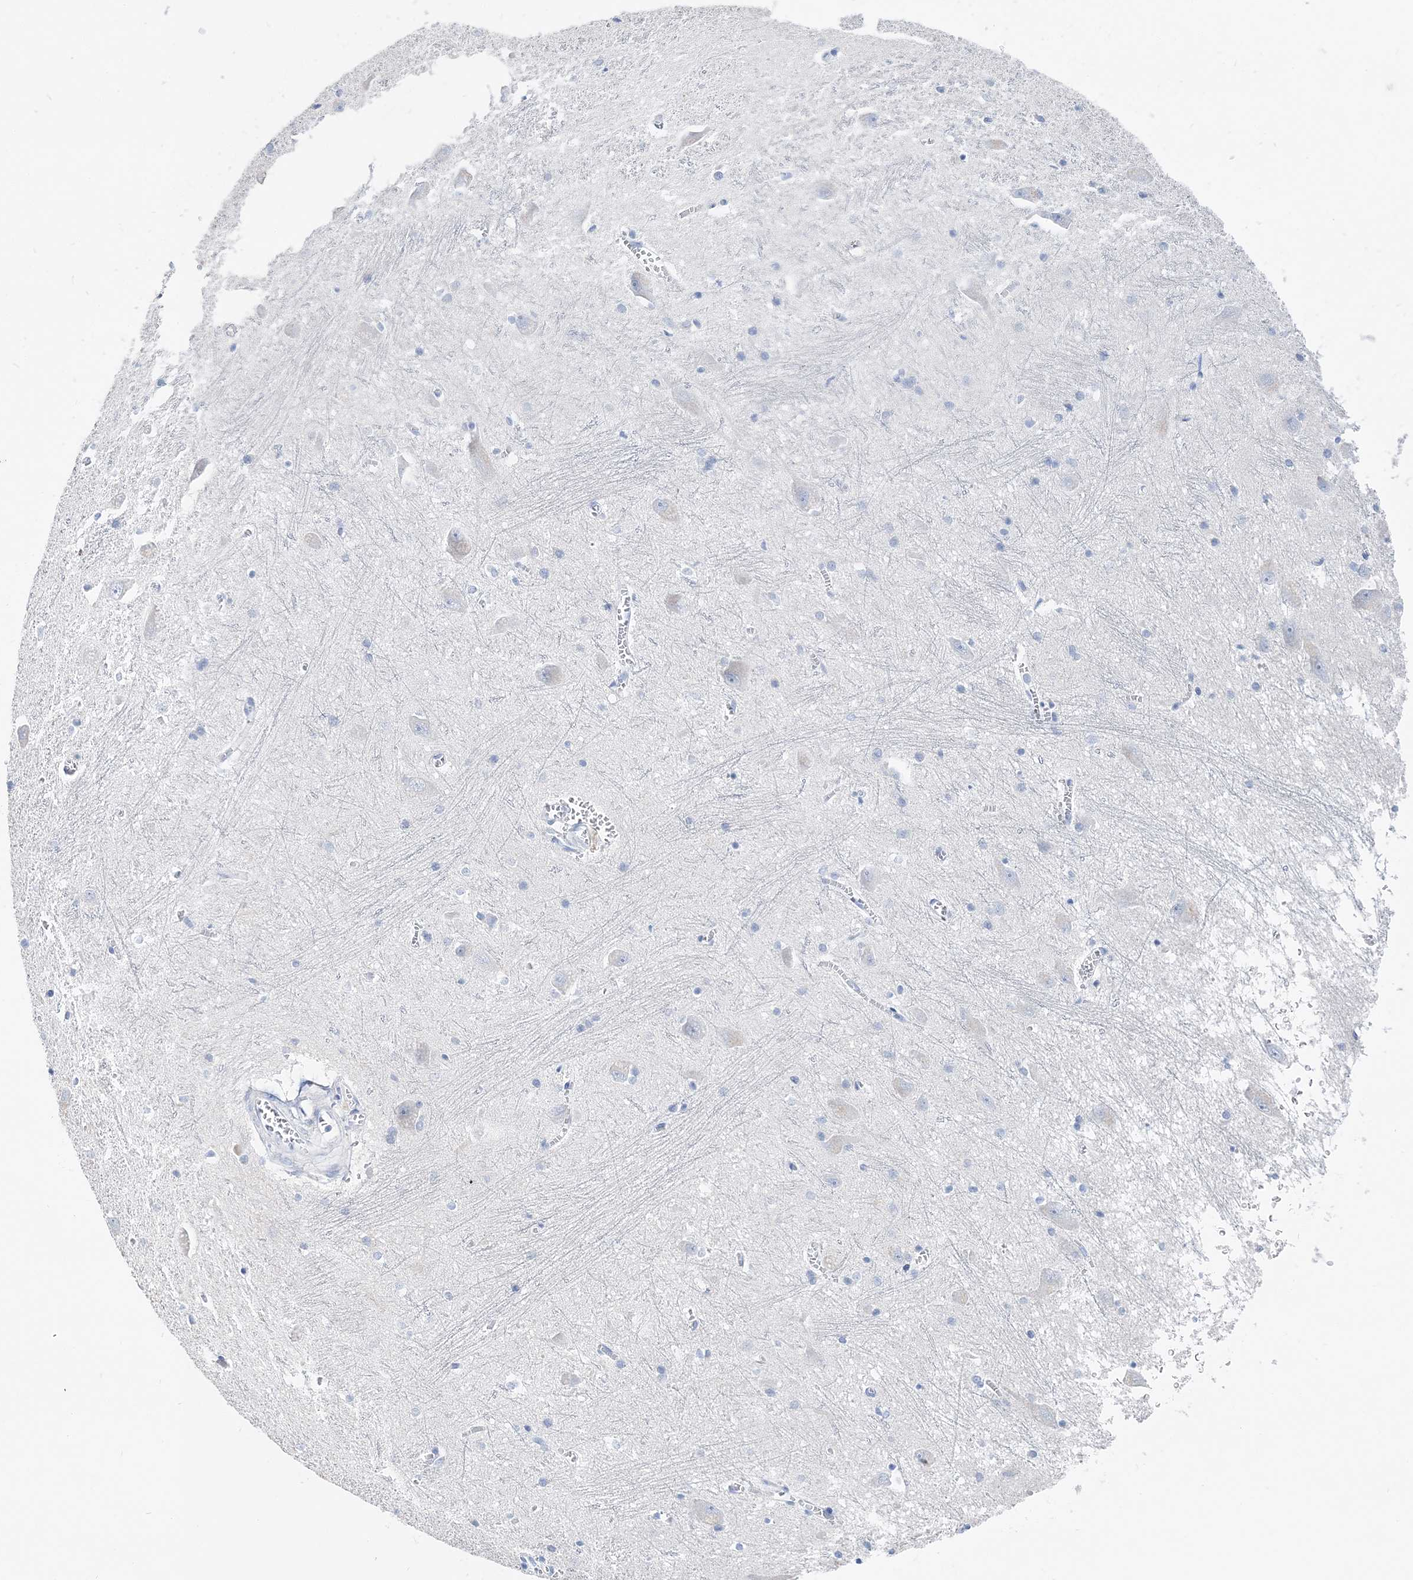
{"staining": {"intensity": "negative", "quantity": "none", "location": "none"}, "tissue": "caudate", "cell_type": "Glial cells", "image_type": "normal", "snomed": [{"axis": "morphology", "description": "Normal tissue, NOS"}, {"axis": "topography", "description": "Lateral ventricle wall"}], "caption": "A high-resolution histopathology image shows immunohistochemistry (IHC) staining of unremarkable caudate, which shows no significant positivity in glial cells. The staining is performed using DAB brown chromogen with nuclei counter-stained in using hematoxylin.", "gene": "TSPYL6", "patient": {"sex": "male", "age": 37}}